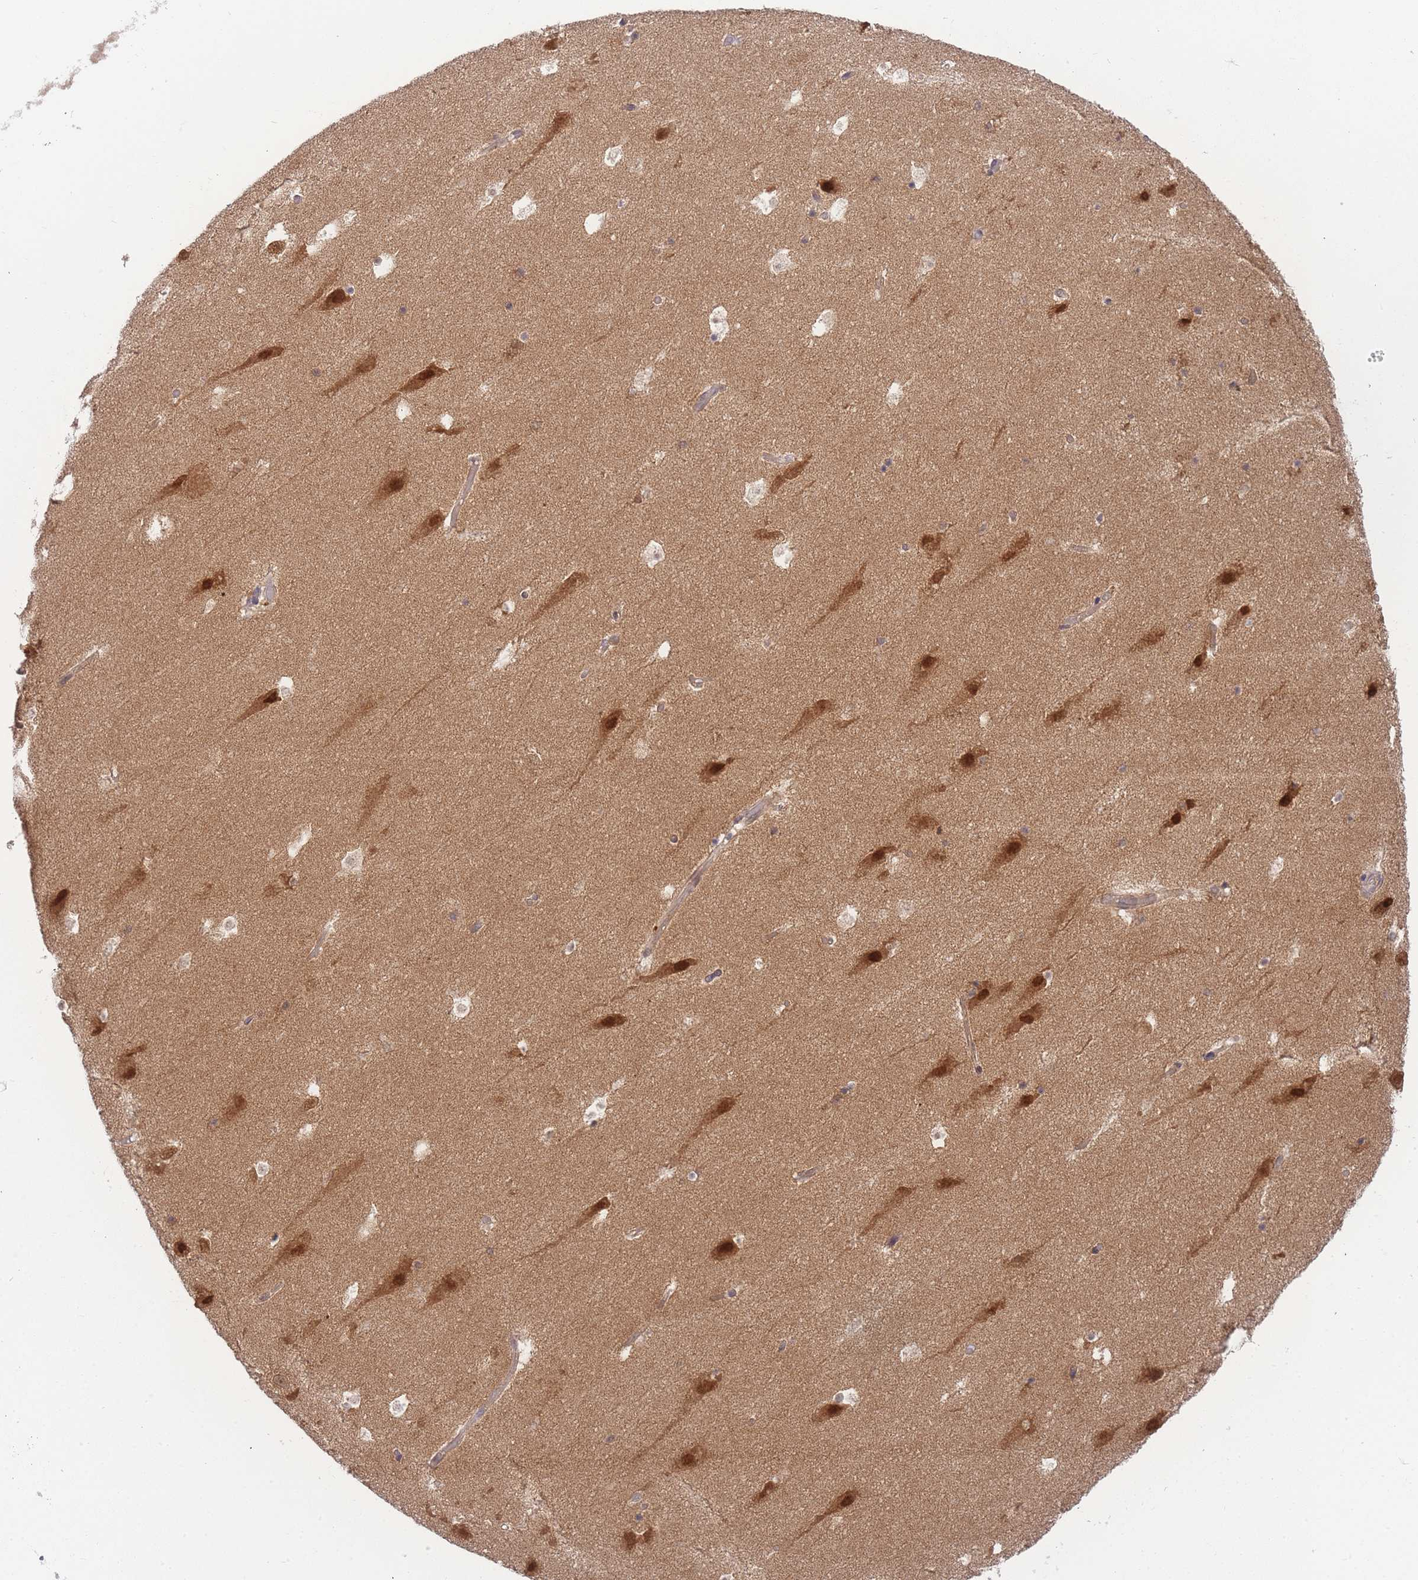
{"staining": {"intensity": "weak", "quantity": "<25%", "location": "cytoplasmic/membranous"}, "tissue": "hippocampus", "cell_type": "Glial cells", "image_type": "normal", "snomed": [{"axis": "morphology", "description": "Normal tissue, NOS"}, {"axis": "topography", "description": "Hippocampus"}], "caption": "This is an immunohistochemistry (IHC) histopathology image of benign human hippocampus. There is no staining in glial cells.", "gene": "KIAA1191", "patient": {"sex": "female", "age": 52}}